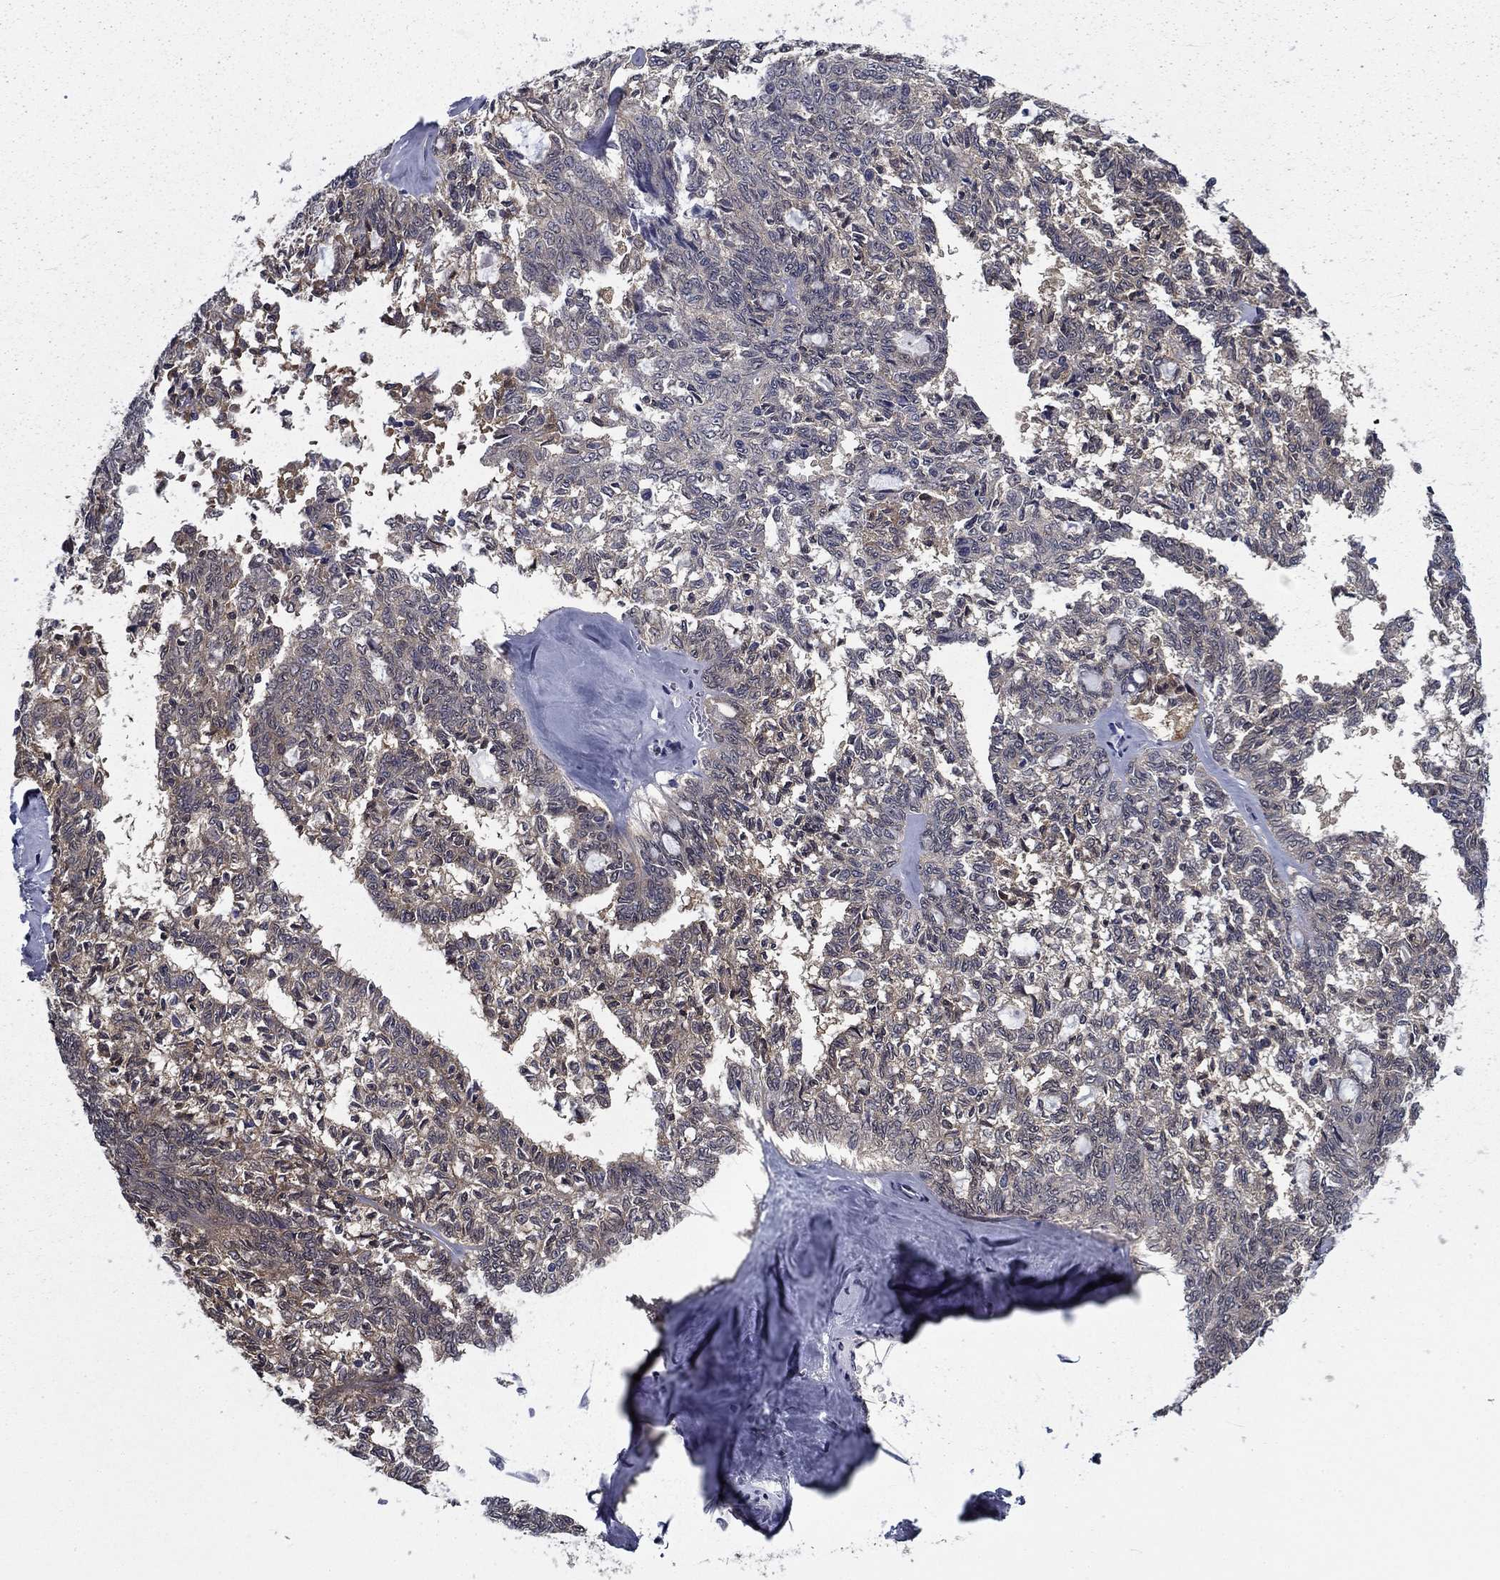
{"staining": {"intensity": "negative", "quantity": "none", "location": "none"}, "tissue": "ovarian cancer", "cell_type": "Tumor cells", "image_type": "cancer", "snomed": [{"axis": "morphology", "description": "Cystadenocarcinoma, serous, NOS"}, {"axis": "topography", "description": "Ovary"}], "caption": "Human ovarian cancer (serous cystadenocarcinoma) stained for a protein using immunohistochemistry (IHC) displays no positivity in tumor cells.", "gene": "NIT2", "patient": {"sex": "female", "age": 71}}